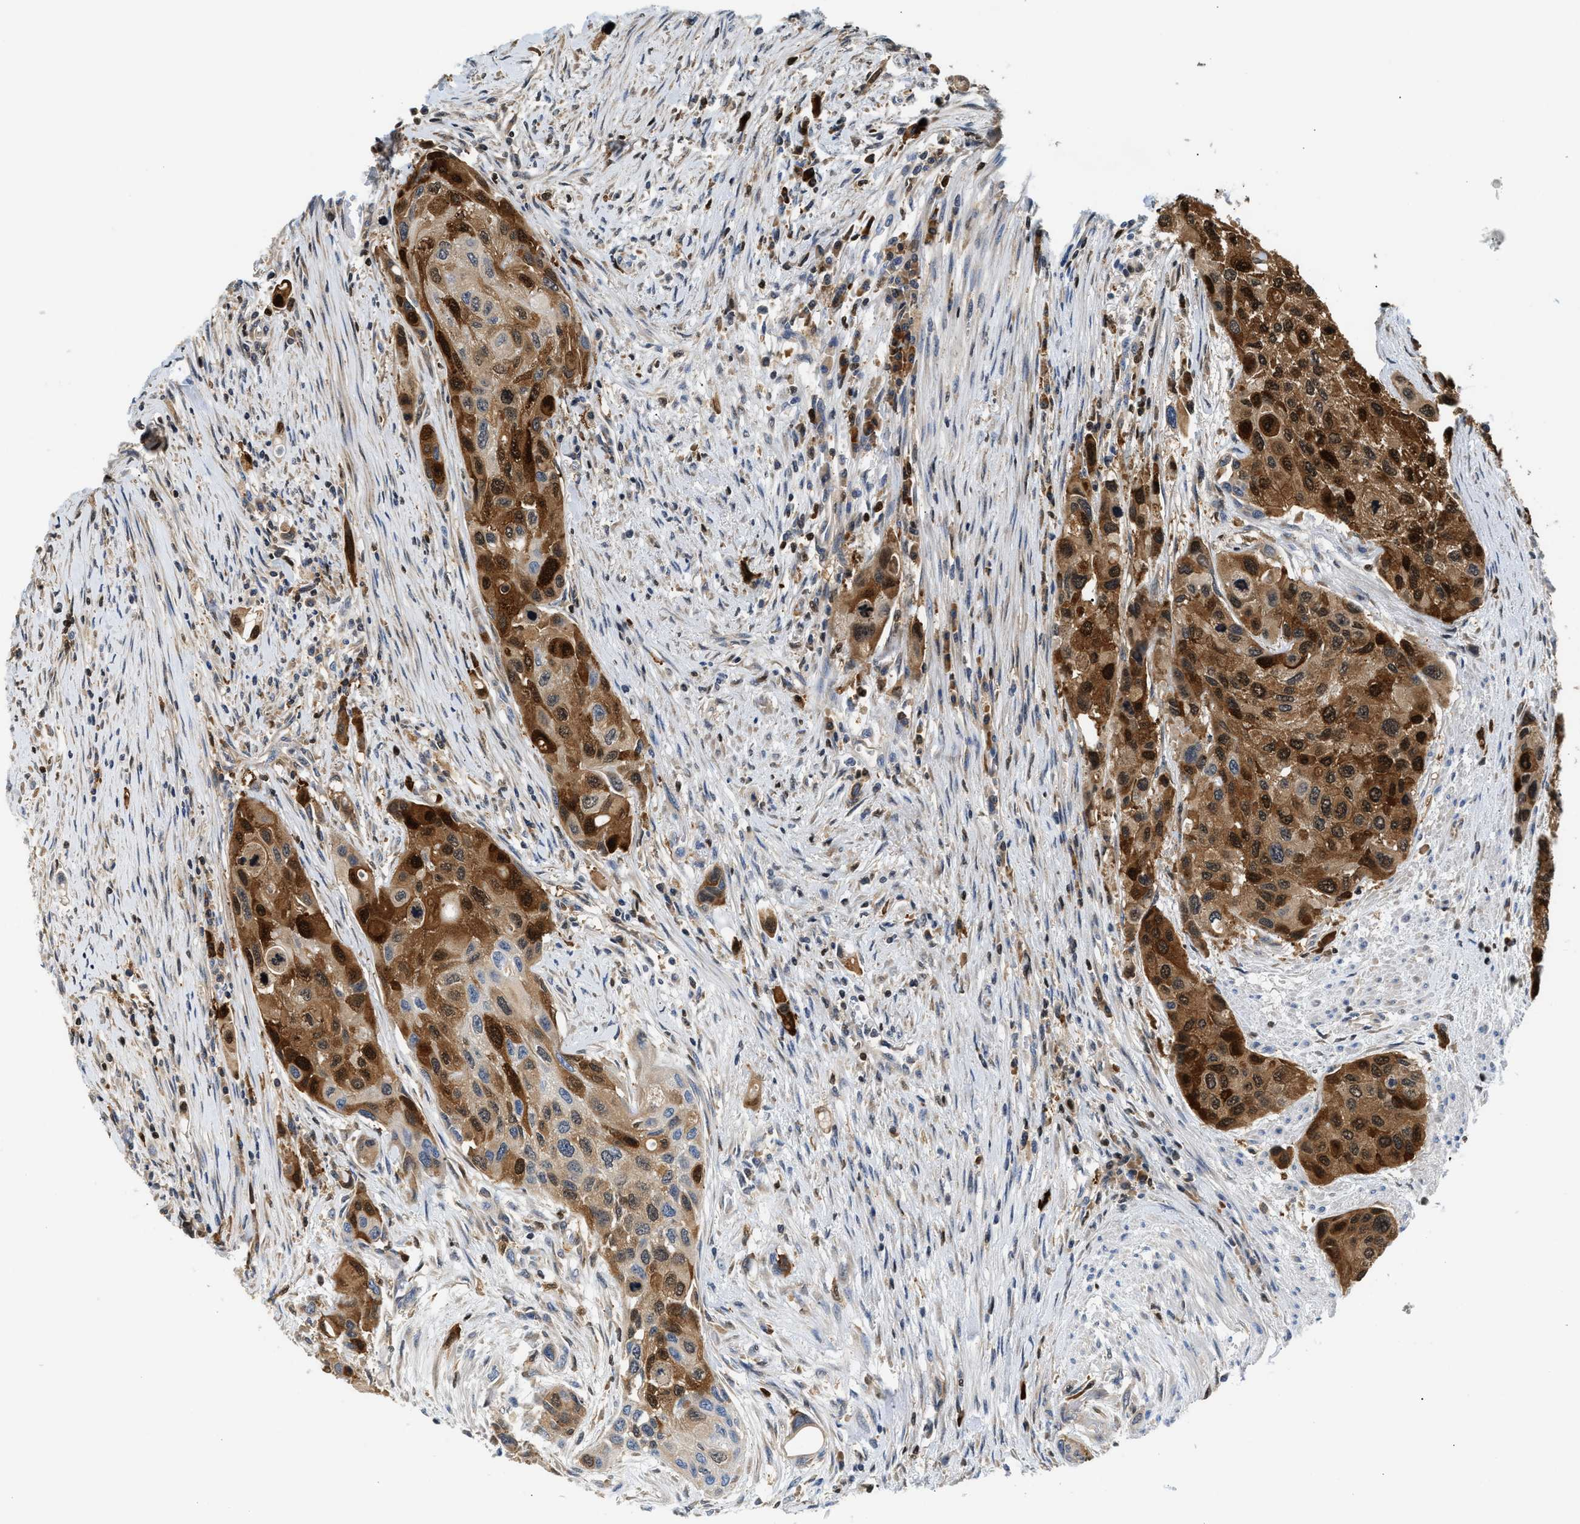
{"staining": {"intensity": "strong", "quantity": ">75%", "location": "cytoplasmic/membranous,nuclear"}, "tissue": "urothelial cancer", "cell_type": "Tumor cells", "image_type": "cancer", "snomed": [{"axis": "morphology", "description": "Urothelial carcinoma, High grade"}, {"axis": "topography", "description": "Urinary bladder"}], "caption": "A brown stain labels strong cytoplasmic/membranous and nuclear expression of a protein in high-grade urothelial carcinoma tumor cells.", "gene": "SLIT2", "patient": {"sex": "female", "age": 56}}